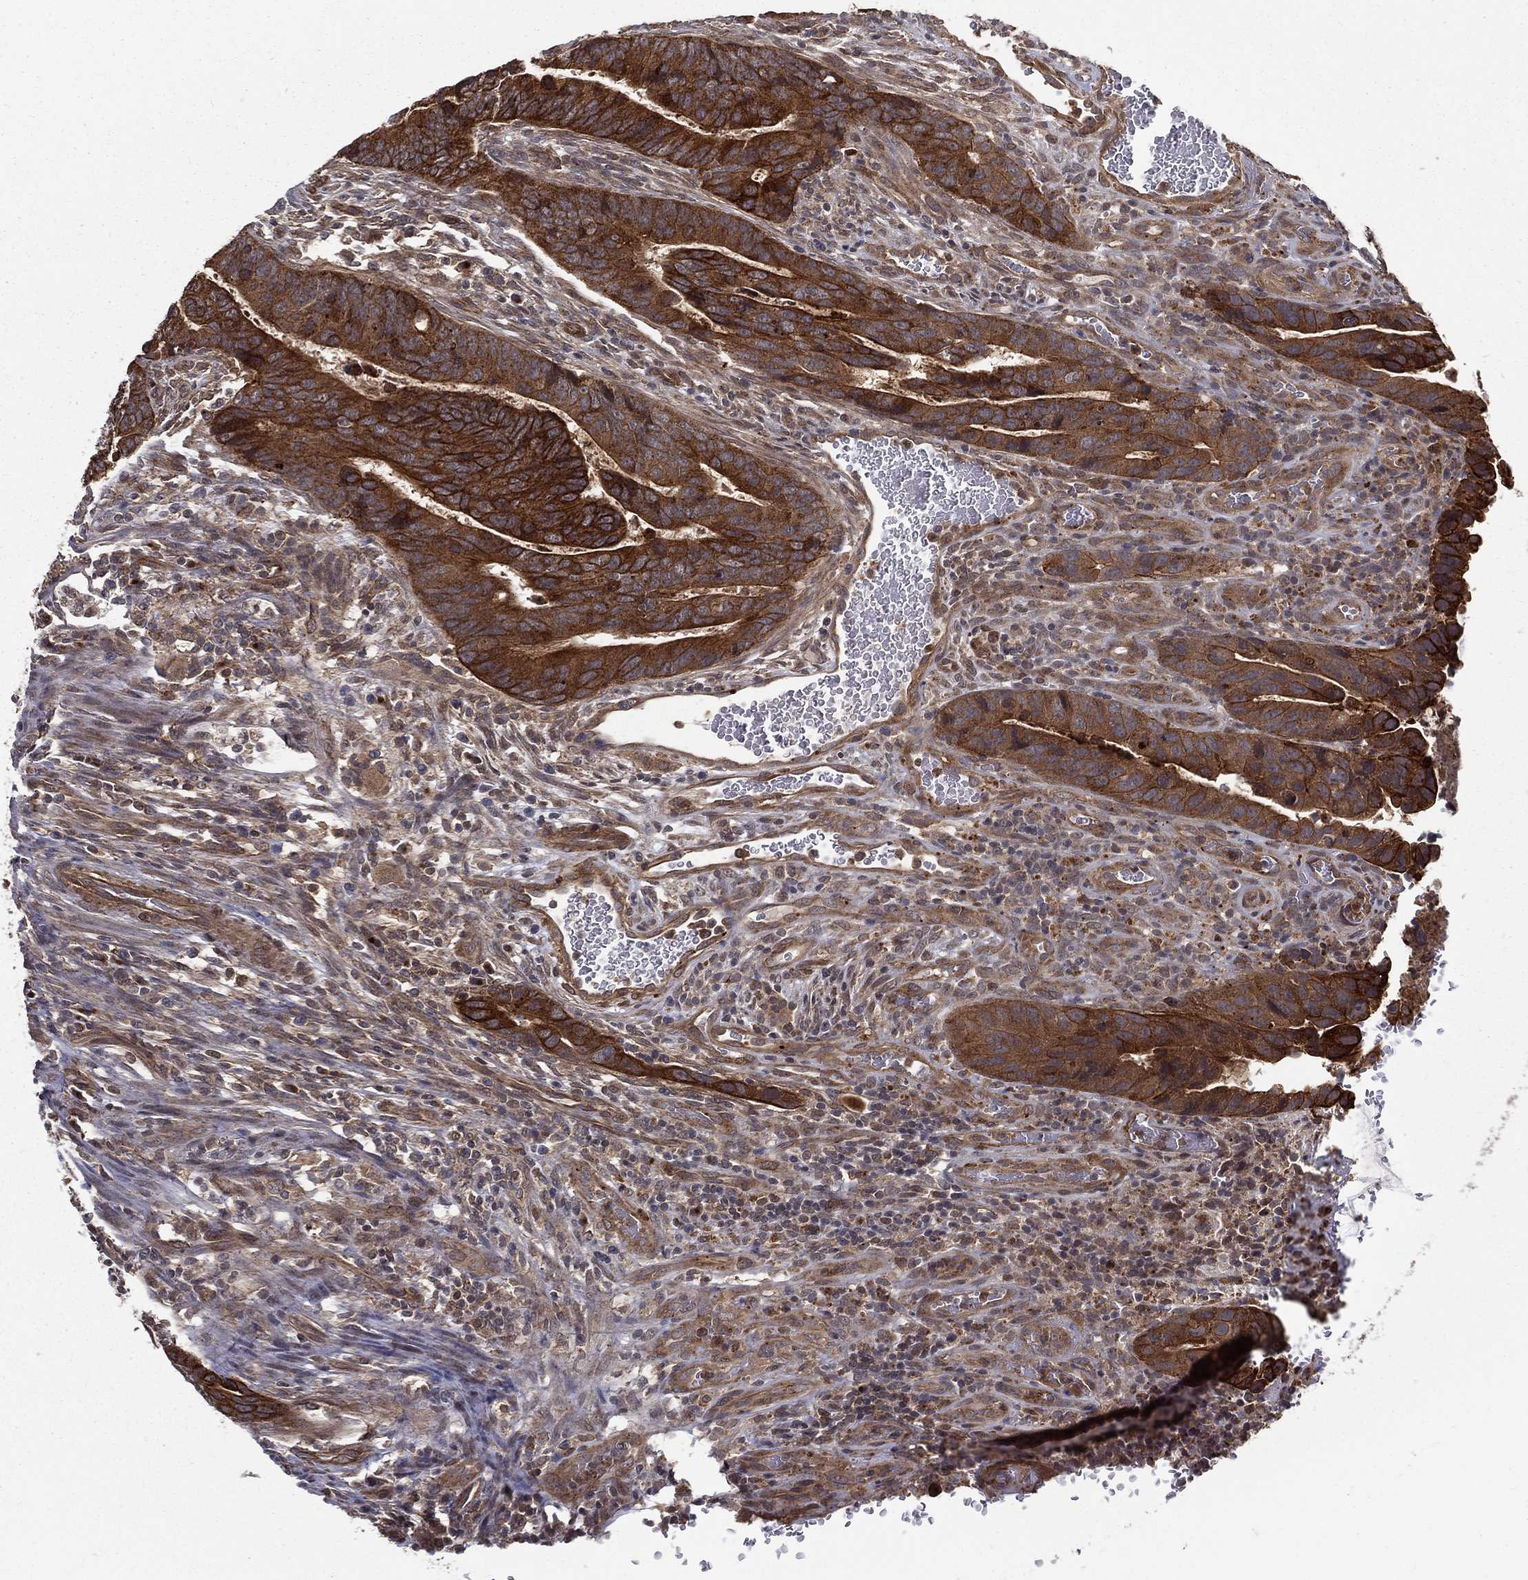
{"staining": {"intensity": "strong", "quantity": ">75%", "location": "cytoplasmic/membranous"}, "tissue": "colorectal cancer", "cell_type": "Tumor cells", "image_type": "cancer", "snomed": [{"axis": "morphology", "description": "Adenocarcinoma, NOS"}, {"axis": "topography", "description": "Colon"}], "caption": "The immunohistochemical stain shows strong cytoplasmic/membranous expression in tumor cells of colorectal cancer (adenocarcinoma) tissue.", "gene": "UACA", "patient": {"sex": "female", "age": 56}}